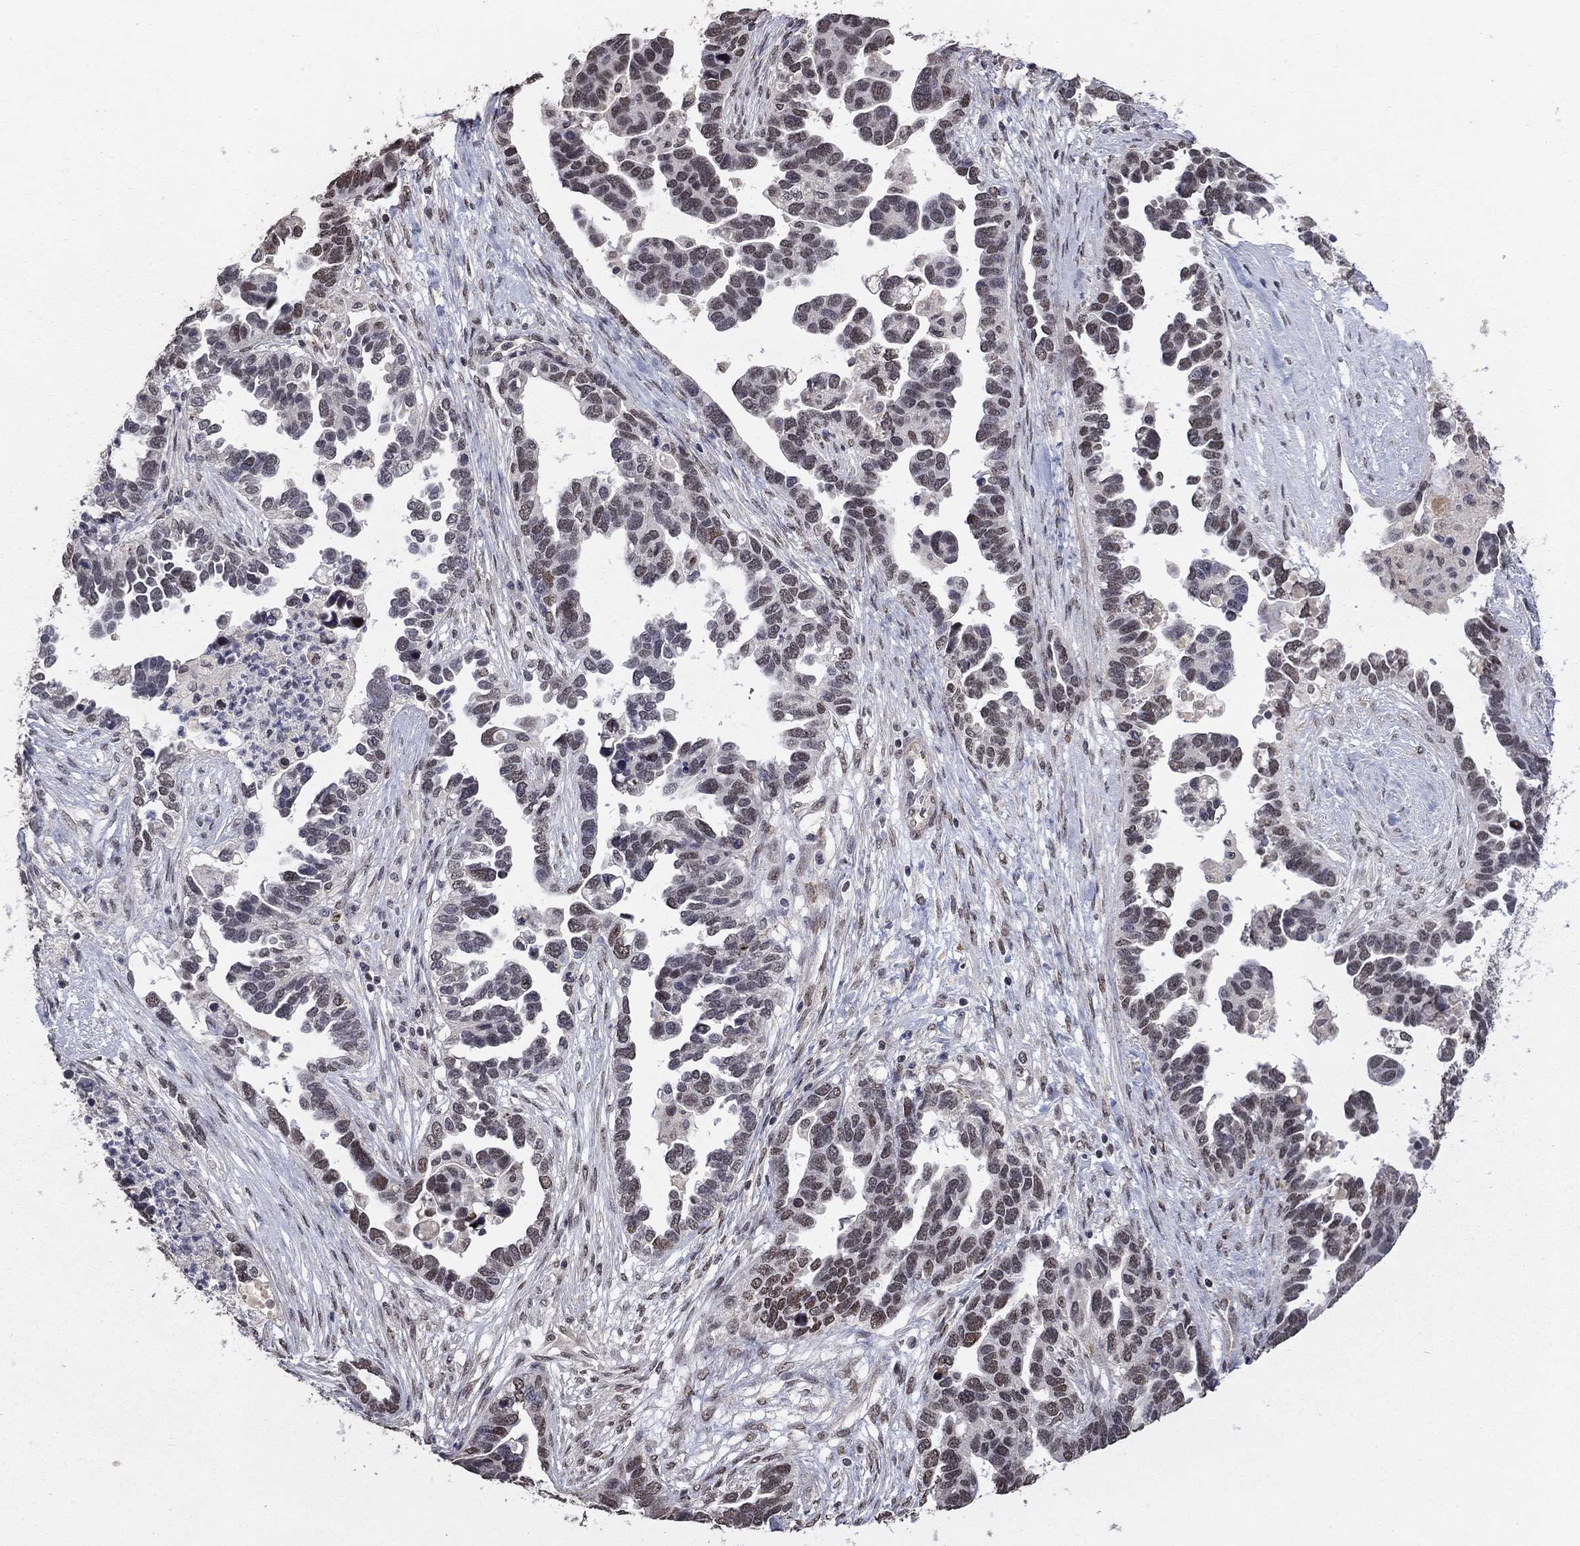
{"staining": {"intensity": "weak", "quantity": "25%-75%", "location": "nuclear"}, "tissue": "ovarian cancer", "cell_type": "Tumor cells", "image_type": "cancer", "snomed": [{"axis": "morphology", "description": "Cystadenocarcinoma, serous, NOS"}, {"axis": "topography", "description": "Ovary"}], "caption": "Protein analysis of serous cystadenocarcinoma (ovarian) tissue shows weak nuclear staining in approximately 25%-75% of tumor cells. The protein is stained brown, and the nuclei are stained in blue (DAB (3,3'-diaminobenzidine) IHC with brightfield microscopy, high magnification).", "gene": "GRIA3", "patient": {"sex": "female", "age": 54}}